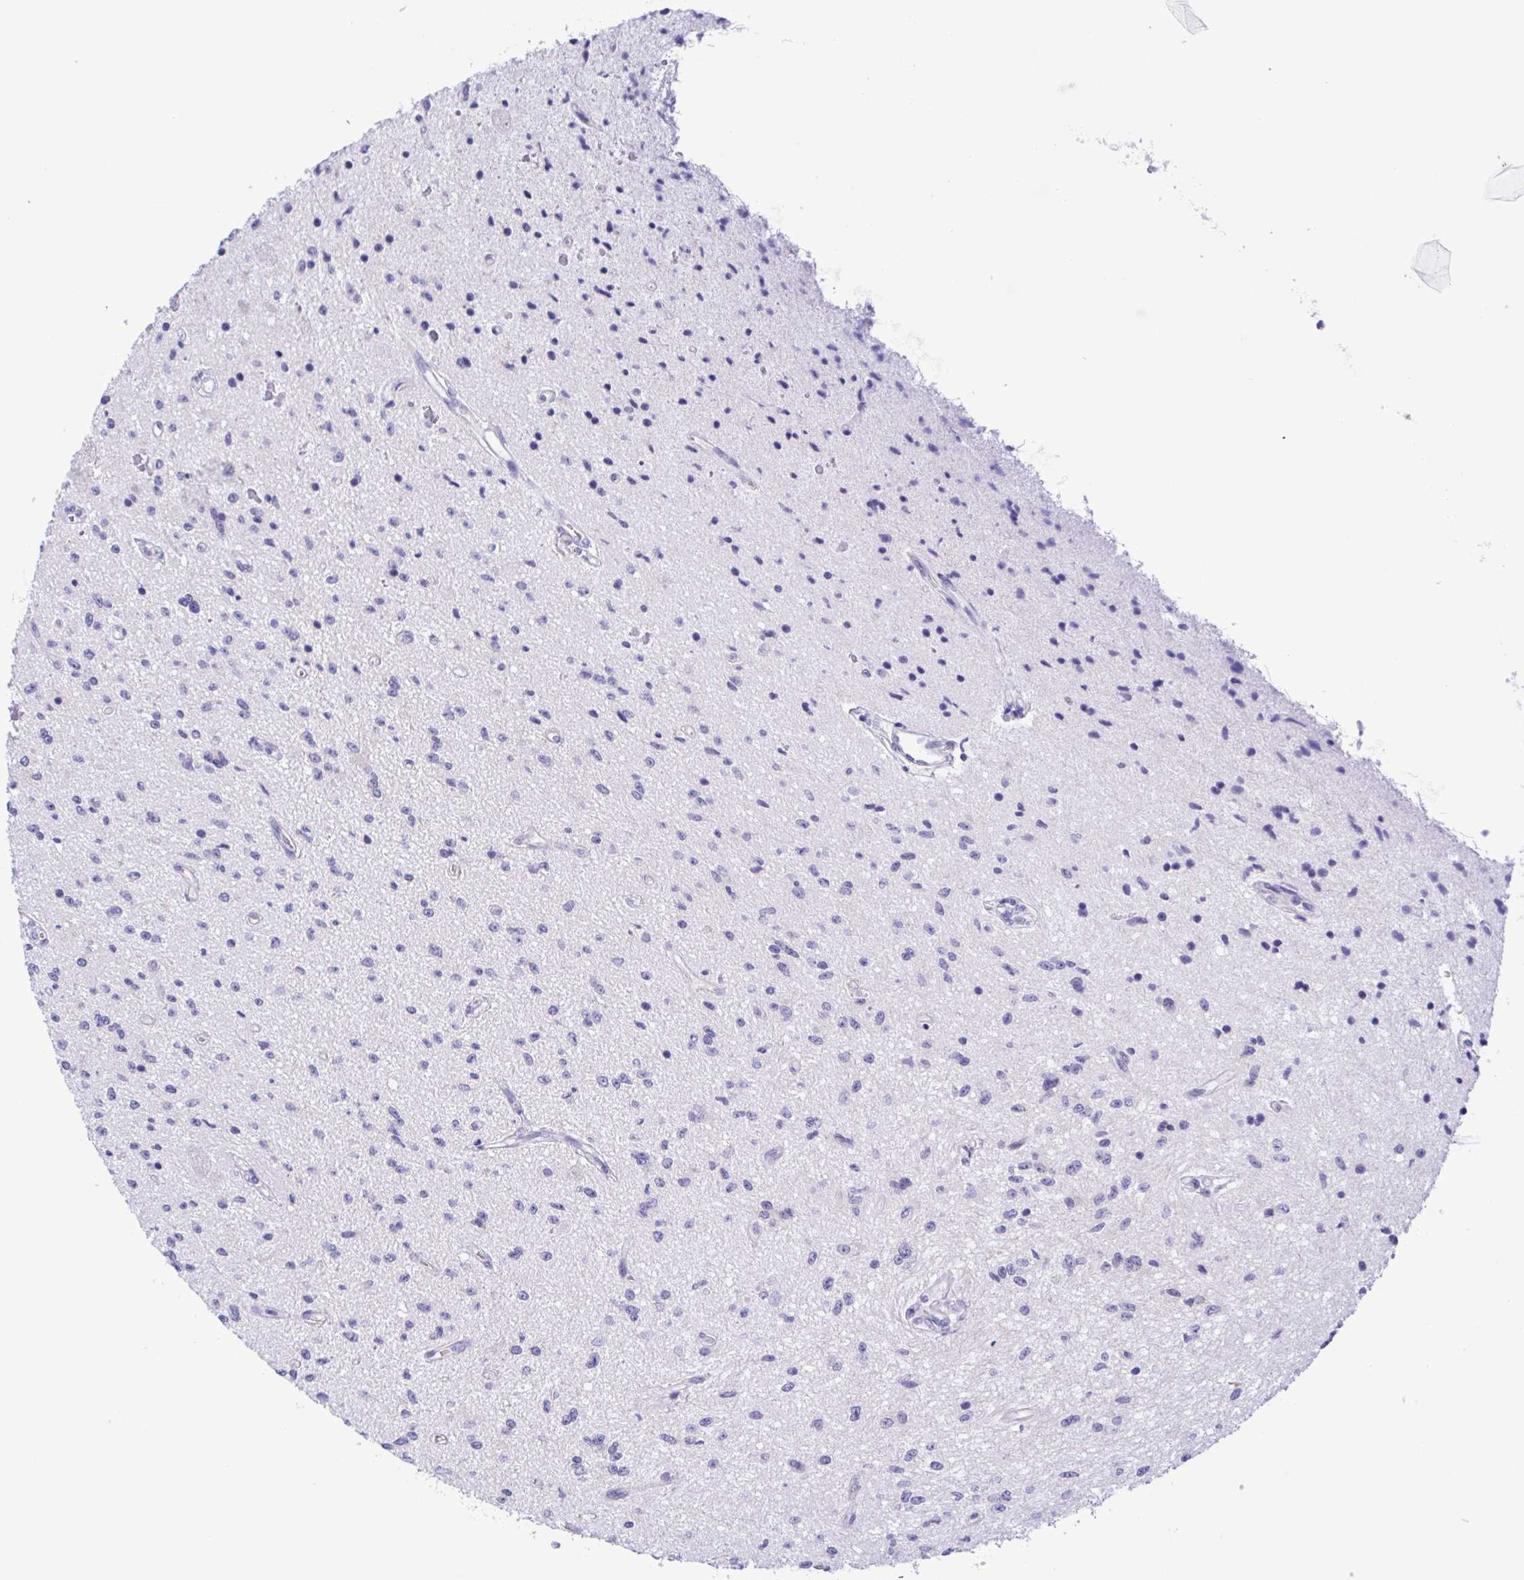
{"staining": {"intensity": "negative", "quantity": "none", "location": "none"}, "tissue": "glioma", "cell_type": "Tumor cells", "image_type": "cancer", "snomed": [{"axis": "morphology", "description": "Glioma, malignant, Low grade"}, {"axis": "topography", "description": "Cerebellum"}], "caption": "This micrograph is of glioma stained with immunohistochemistry (IHC) to label a protein in brown with the nuclei are counter-stained blue. There is no staining in tumor cells.", "gene": "TNNI3", "patient": {"sex": "female", "age": 14}}